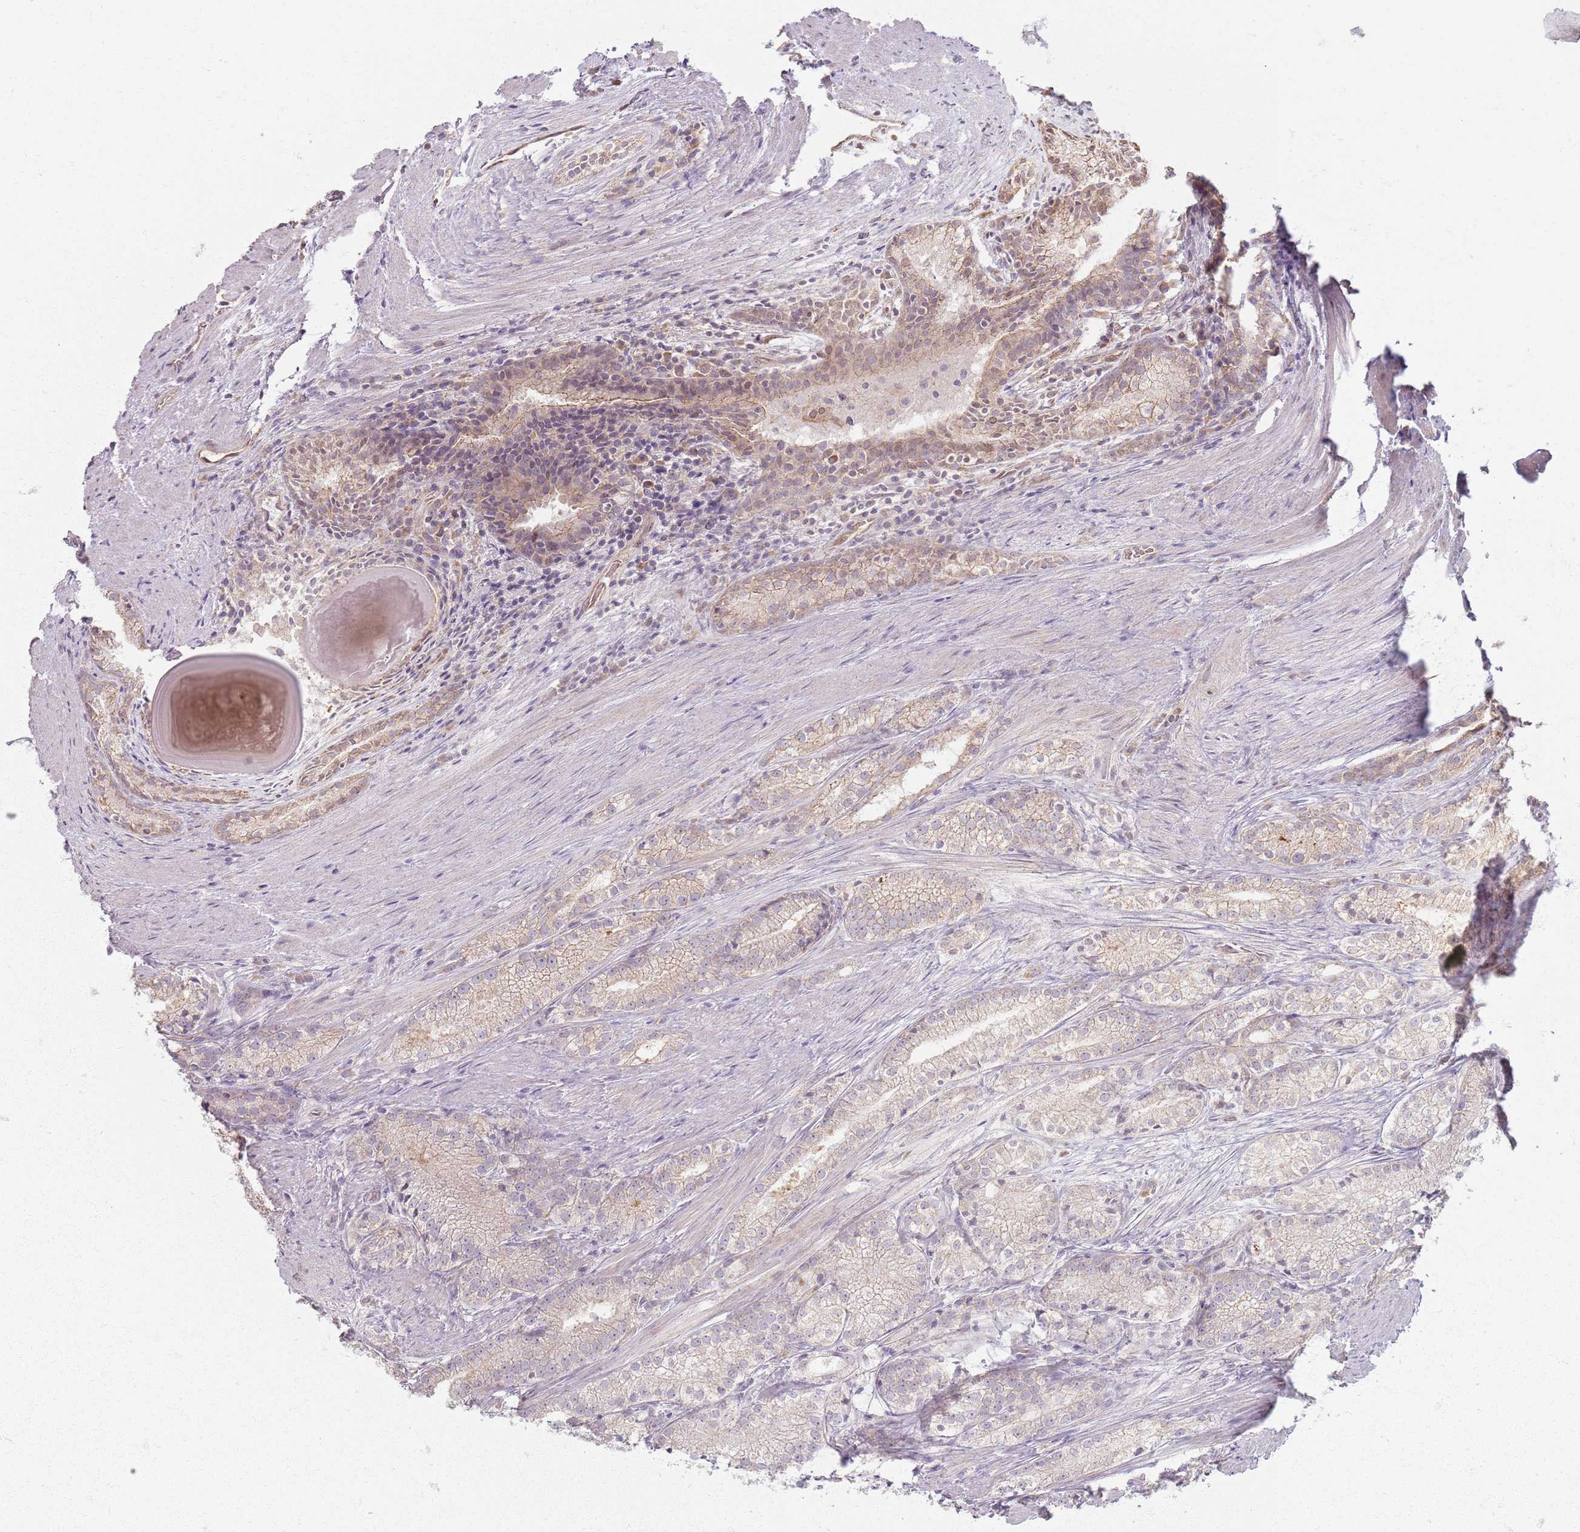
{"staining": {"intensity": "weak", "quantity": "25%-75%", "location": "cytoplasmic/membranous"}, "tissue": "prostate cancer", "cell_type": "Tumor cells", "image_type": "cancer", "snomed": [{"axis": "morphology", "description": "Adenocarcinoma, Low grade"}, {"axis": "topography", "description": "Prostate"}], "caption": "DAB immunohistochemical staining of prostate cancer exhibits weak cytoplasmic/membranous protein expression in approximately 25%-75% of tumor cells.", "gene": "KCNA5", "patient": {"sex": "male", "age": 57}}